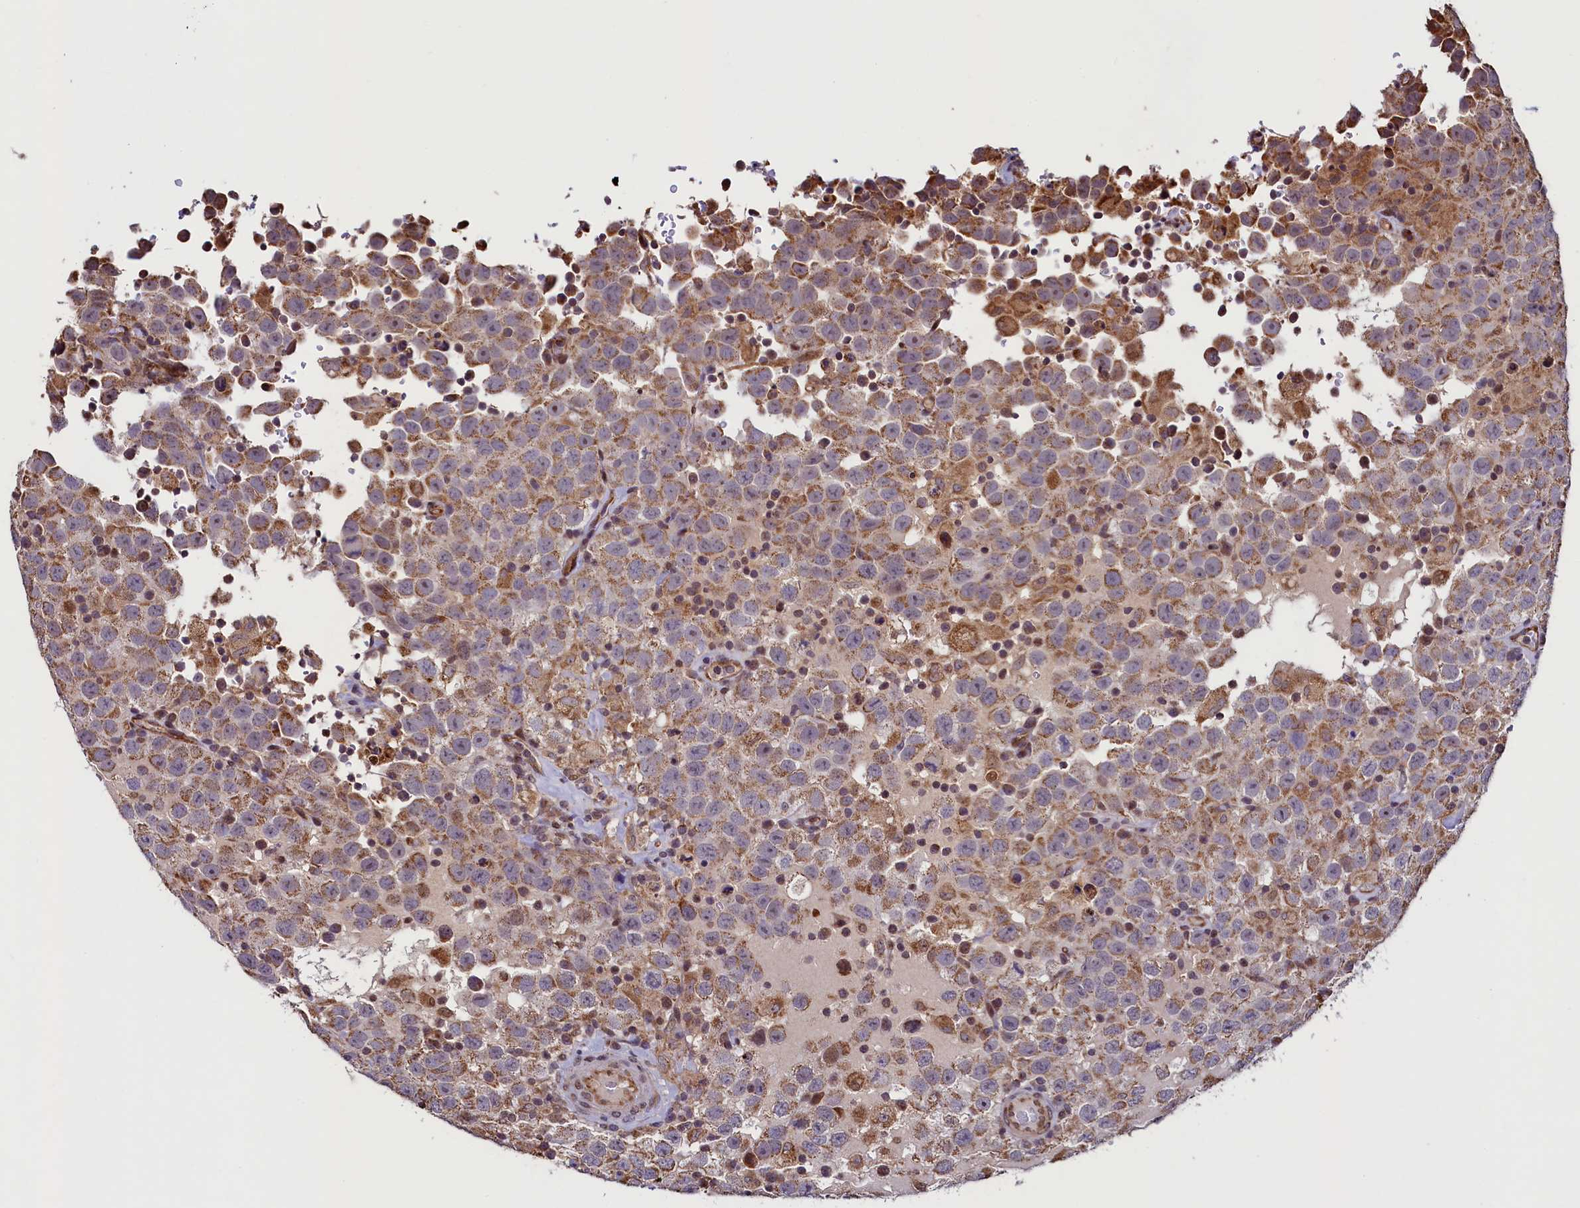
{"staining": {"intensity": "moderate", "quantity": ">75%", "location": "cytoplasmic/membranous"}, "tissue": "testis cancer", "cell_type": "Tumor cells", "image_type": "cancer", "snomed": [{"axis": "morphology", "description": "Seminoma, NOS"}, {"axis": "topography", "description": "Testis"}], "caption": "The histopathology image exhibits a brown stain indicating the presence of a protein in the cytoplasmic/membranous of tumor cells in testis seminoma.", "gene": "ZNF577", "patient": {"sex": "male", "age": 41}}